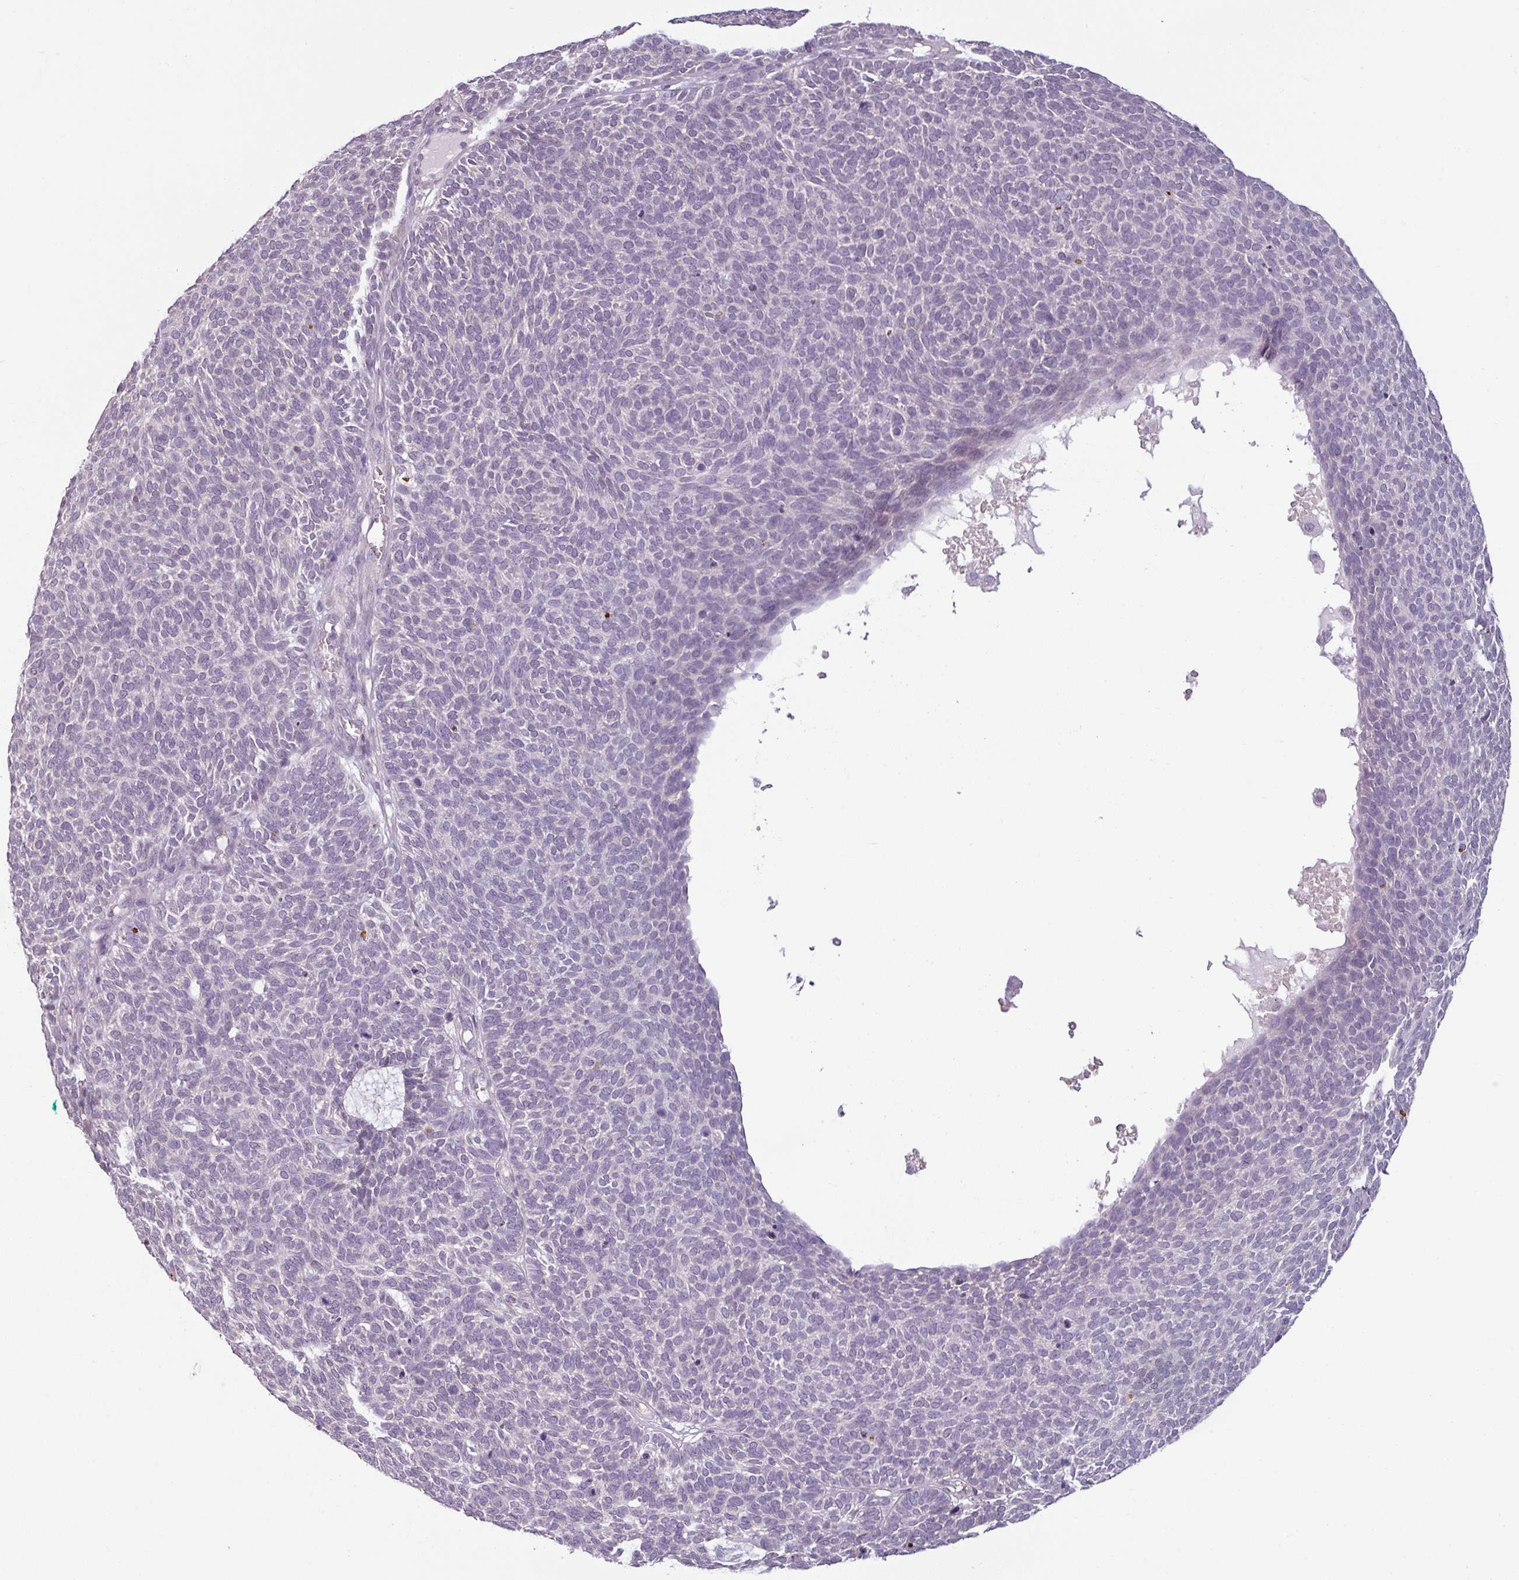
{"staining": {"intensity": "negative", "quantity": "none", "location": "none"}, "tissue": "skin cancer", "cell_type": "Tumor cells", "image_type": "cancer", "snomed": [{"axis": "morphology", "description": "Squamous cell carcinoma, NOS"}, {"axis": "topography", "description": "Skin"}], "caption": "Micrograph shows no significant protein staining in tumor cells of skin cancer (squamous cell carcinoma).", "gene": "OR52D1", "patient": {"sex": "female", "age": 90}}